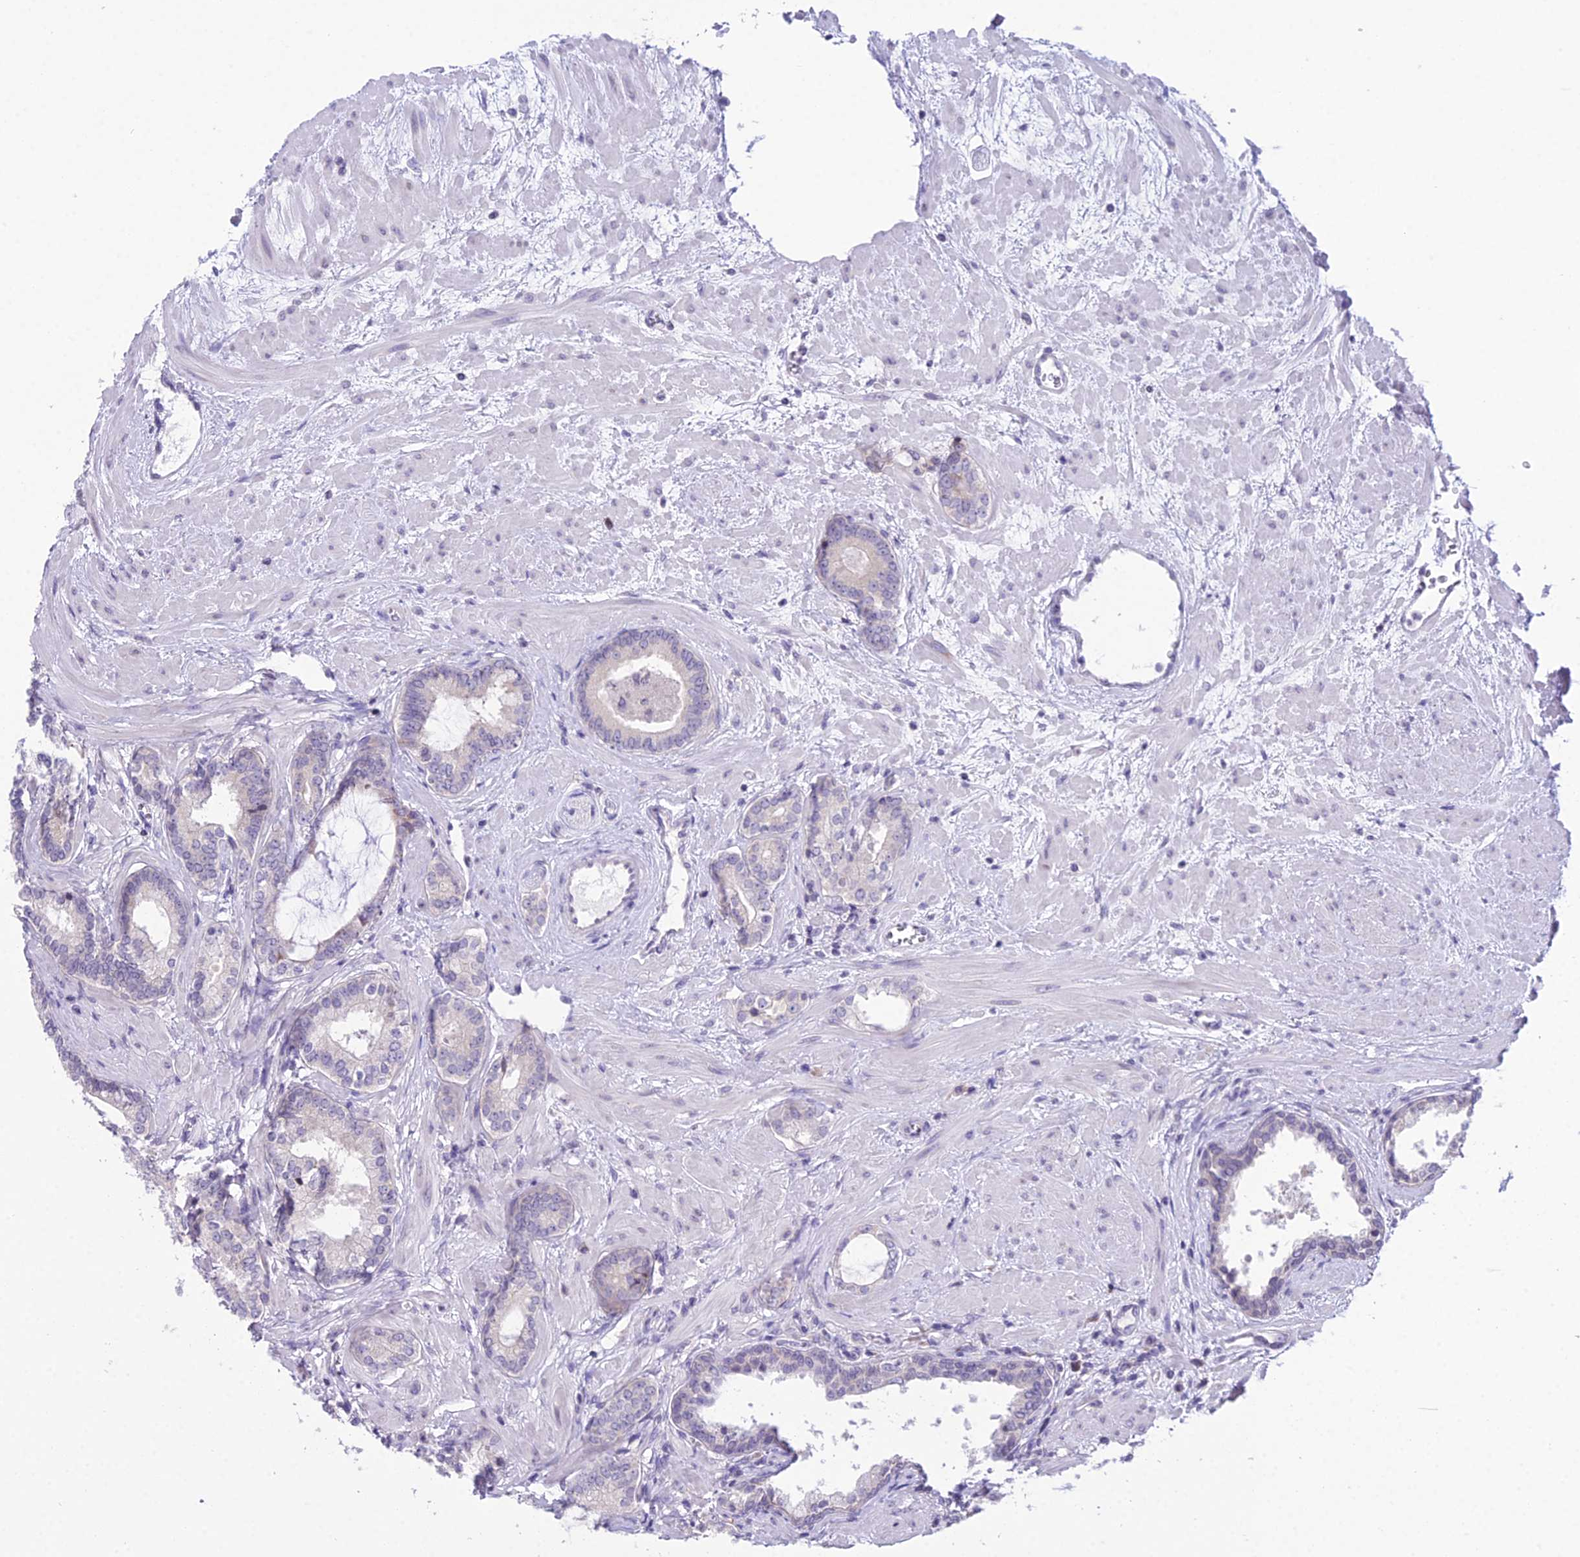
{"staining": {"intensity": "negative", "quantity": "none", "location": "none"}, "tissue": "prostate cancer", "cell_type": "Tumor cells", "image_type": "cancer", "snomed": [{"axis": "morphology", "description": "Adenocarcinoma, High grade"}, {"axis": "topography", "description": "Prostate"}], "caption": "Tumor cells are negative for brown protein staining in adenocarcinoma (high-grade) (prostate). The staining was performed using DAB to visualize the protein expression in brown, while the nuclei were stained in blue with hematoxylin (Magnification: 20x).", "gene": "RPS26", "patient": {"sex": "male", "age": 64}}